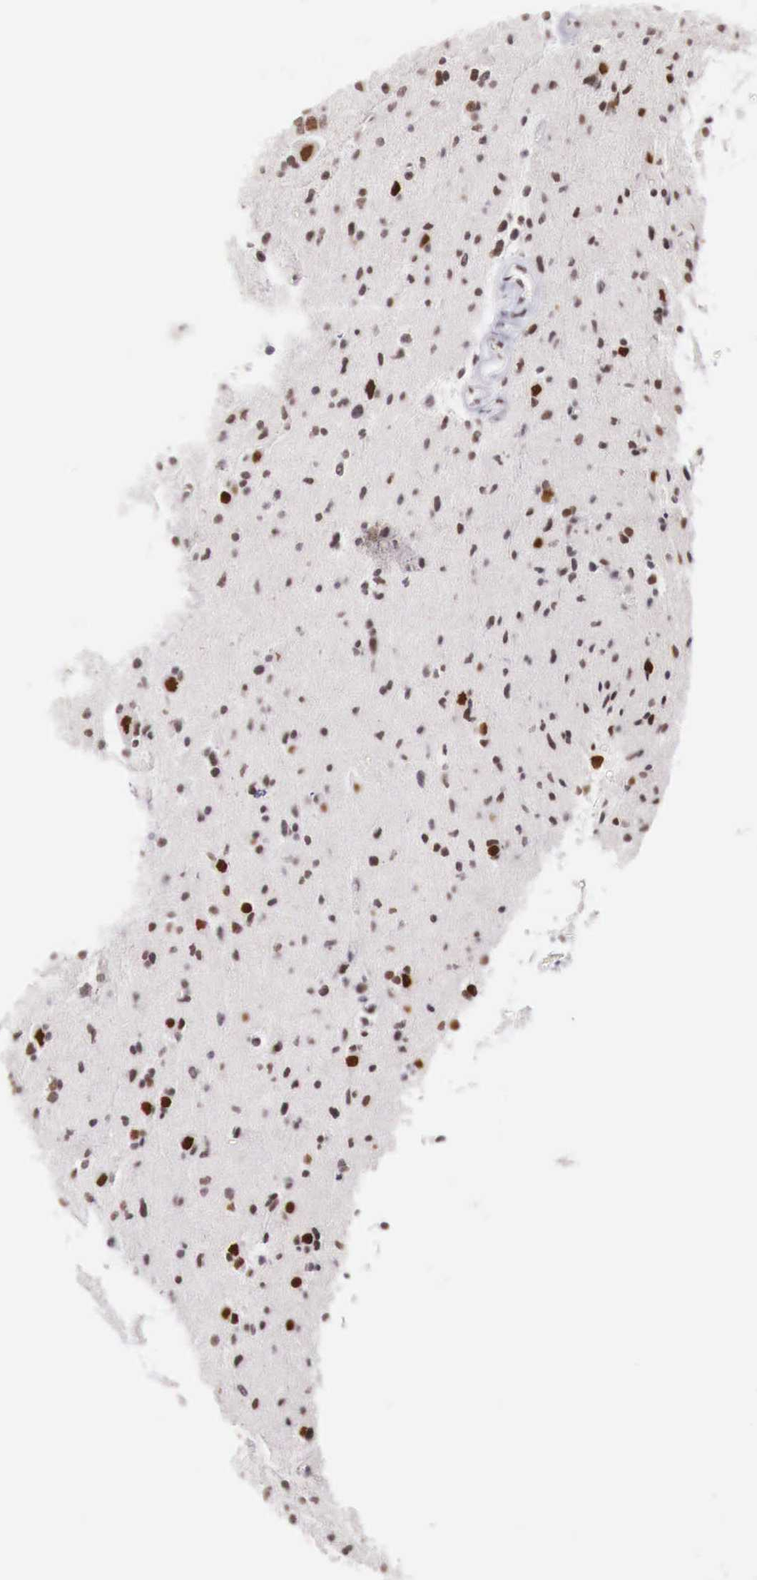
{"staining": {"intensity": "weak", "quantity": "25%-75%", "location": "nuclear"}, "tissue": "glioma", "cell_type": "Tumor cells", "image_type": "cancer", "snomed": [{"axis": "morphology", "description": "Glioma, malignant, Low grade"}, {"axis": "topography", "description": "Brain"}], "caption": "Immunohistochemistry photomicrograph of glioma stained for a protein (brown), which shows low levels of weak nuclear expression in approximately 25%-75% of tumor cells.", "gene": "PHF14", "patient": {"sex": "female", "age": 46}}